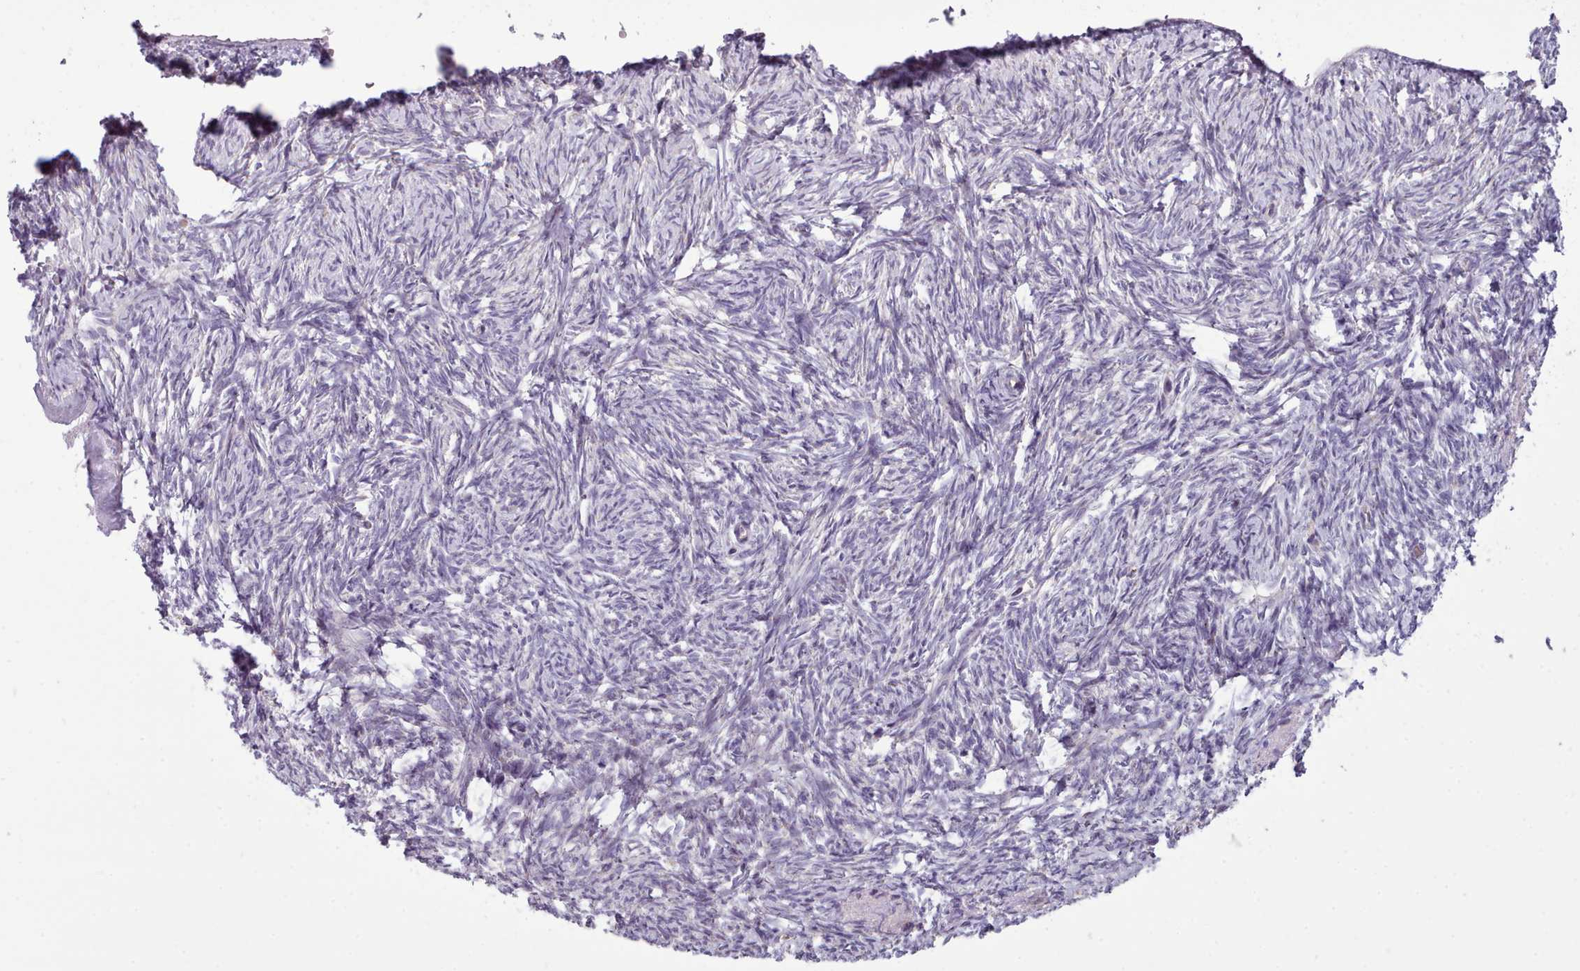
{"staining": {"intensity": "weak", "quantity": ">75%", "location": "cytoplasmic/membranous"}, "tissue": "ovary", "cell_type": "Follicle cells", "image_type": "normal", "snomed": [{"axis": "morphology", "description": "Normal tissue, NOS"}, {"axis": "topography", "description": "Ovary"}], "caption": "Protein staining shows weak cytoplasmic/membranous positivity in about >75% of follicle cells in normal ovary. (DAB (3,3'-diaminobenzidine) IHC with brightfield microscopy, high magnification).", "gene": "SLC52A3", "patient": {"sex": "female", "age": 51}}